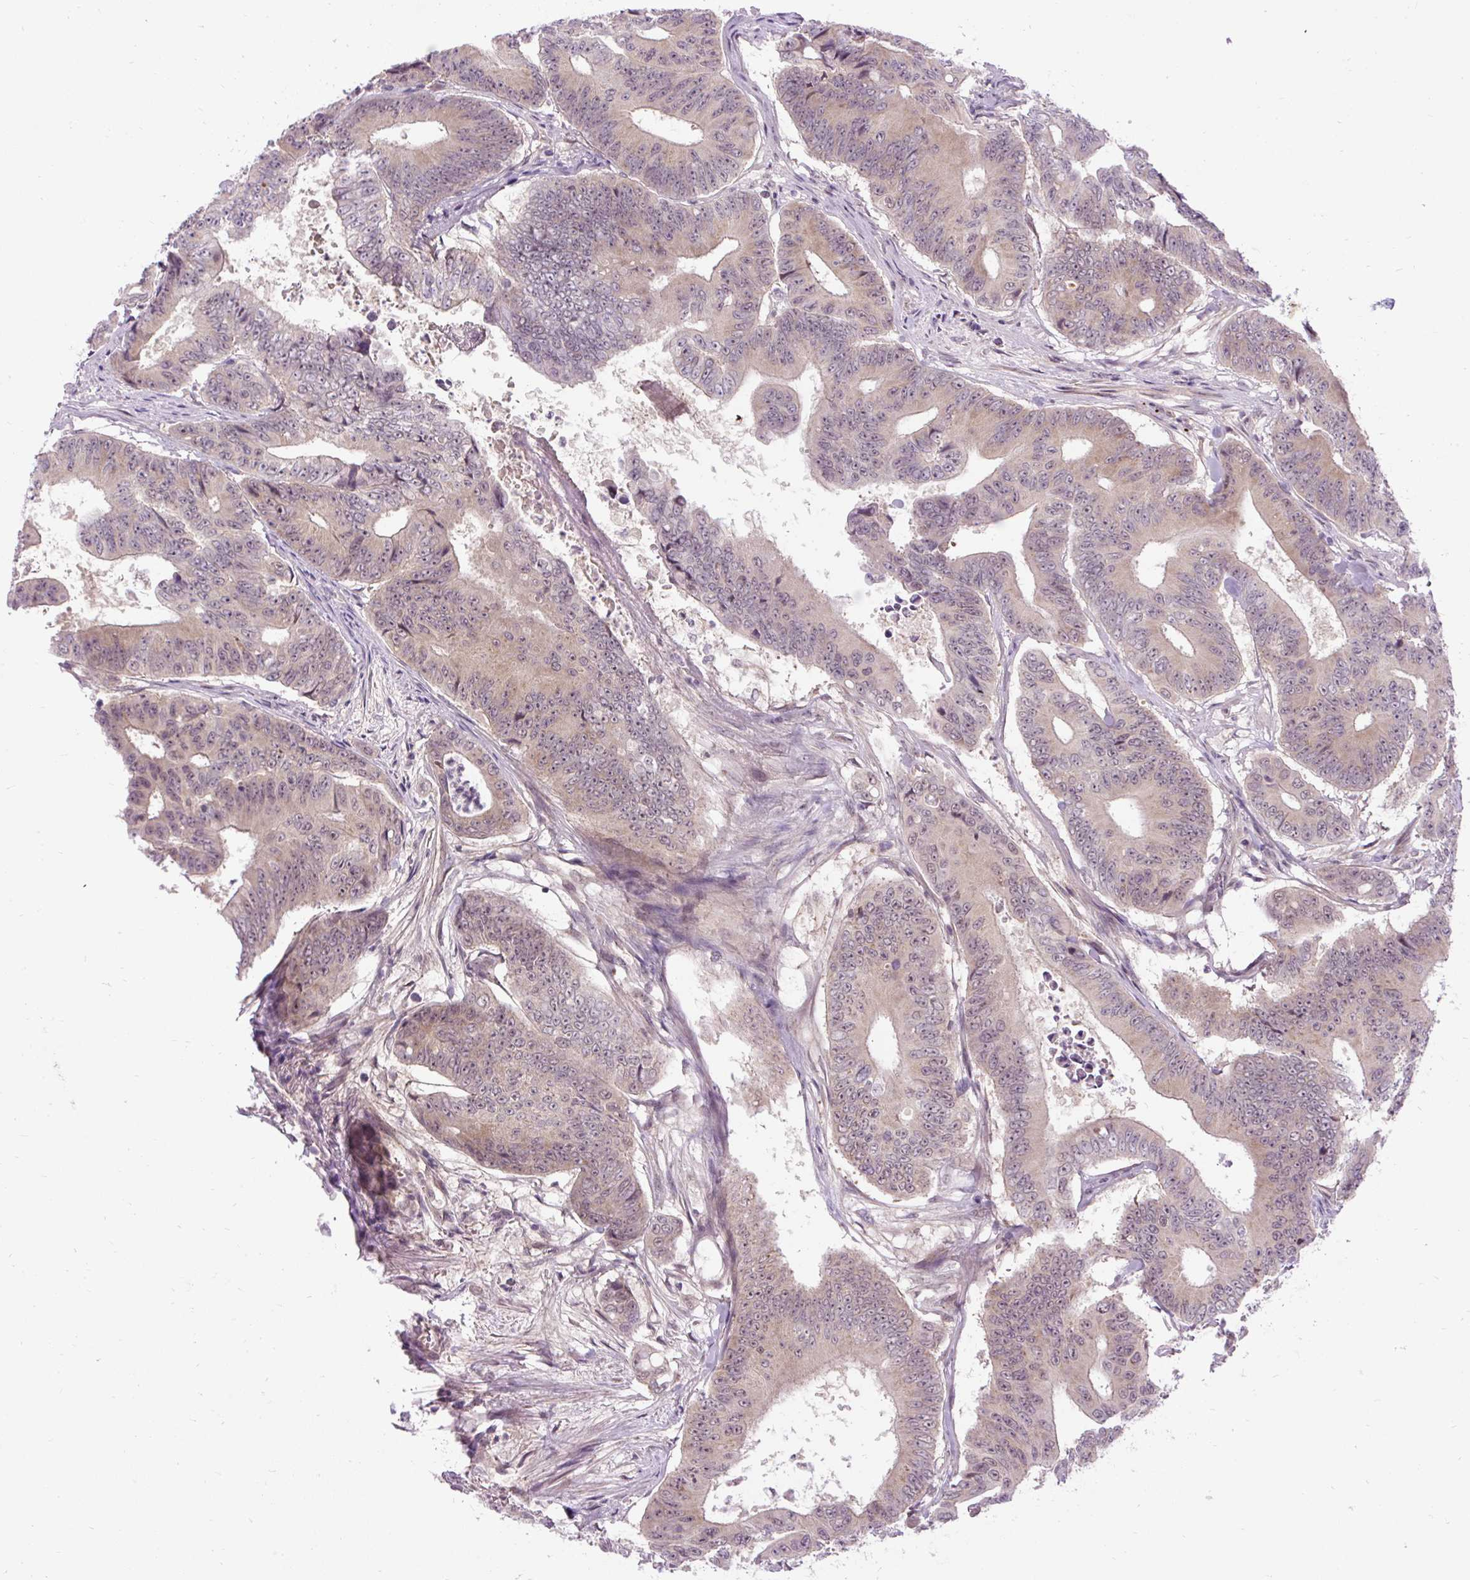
{"staining": {"intensity": "weak", "quantity": ">75%", "location": "cytoplasmic/membranous,nuclear"}, "tissue": "colorectal cancer", "cell_type": "Tumor cells", "image_type": "cancer", "snomed": [{"axis": "morphology", "description": "Adenocarcinoma, NOS"}, {"axis": "topography", "description": "Colon"}], "caption": "Weak cytoplasmic/membranous and nuclear positivity for a protein is identified in approximately >75% of tumor cells of colorectal cancer using IHC.", "gene": "FAM117B", "patient": {"sex": "female", "age": 48}}